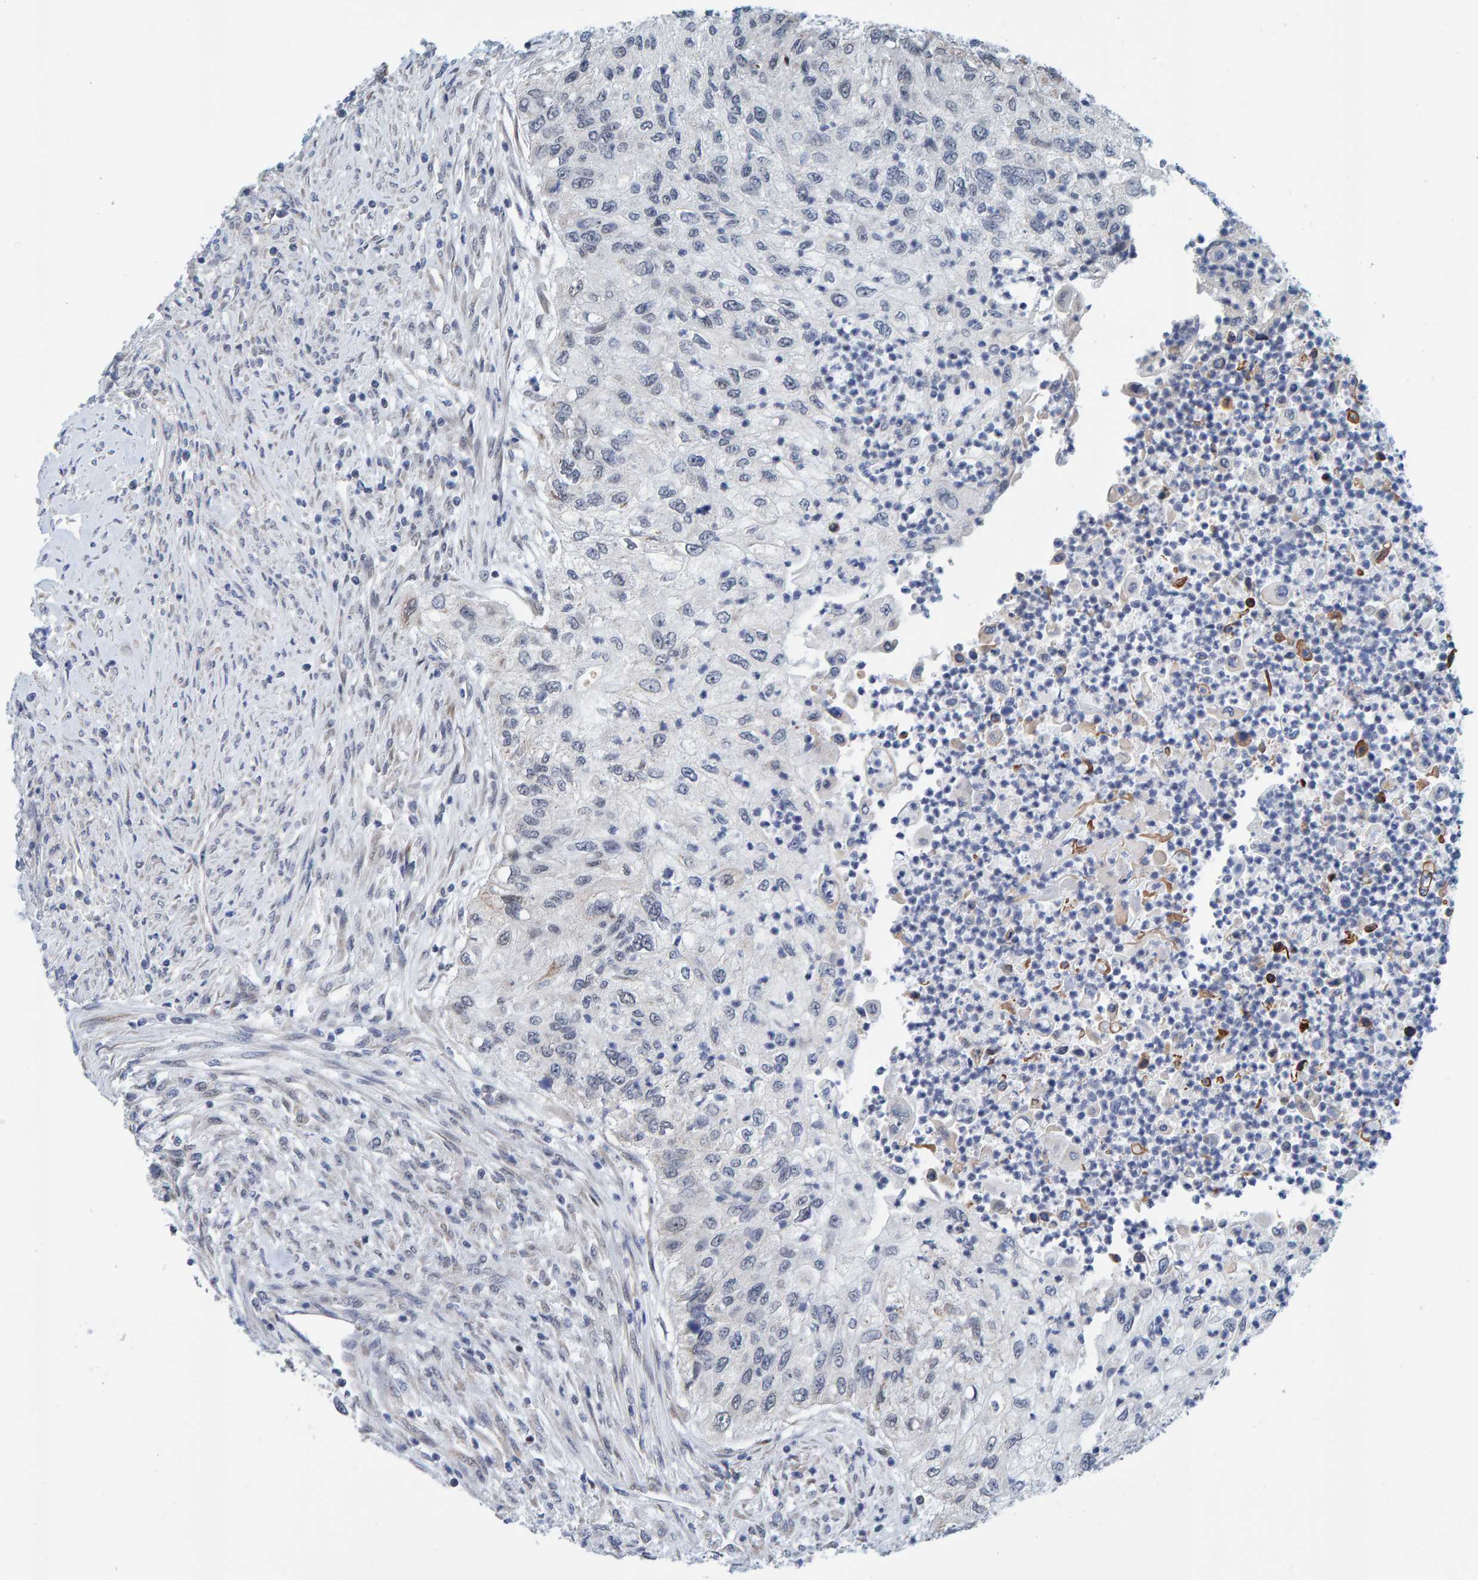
{"staining": {"intensity": "negative", "quantity": "none", "location": "none"}, "tissue": "urothelial cancer", "cell_type": "Tumor cells", "image_type": "cancer", "snomed": [{"axis": "morphology", "description": "Urothelial carcinoma, High grade"}, {"axis": "topography", "description": "Urinary bladder"}], "caption": "This photomicrograph is of high-grade urothelial carcinoma stained with immunohistochemistry (IHC) to label a protein in brown with the nuclei are counter-stained blue. There is no positivity in tumor cells.", "gene": "SCRN2", "patient": {"sex": "female", "age": 60}}